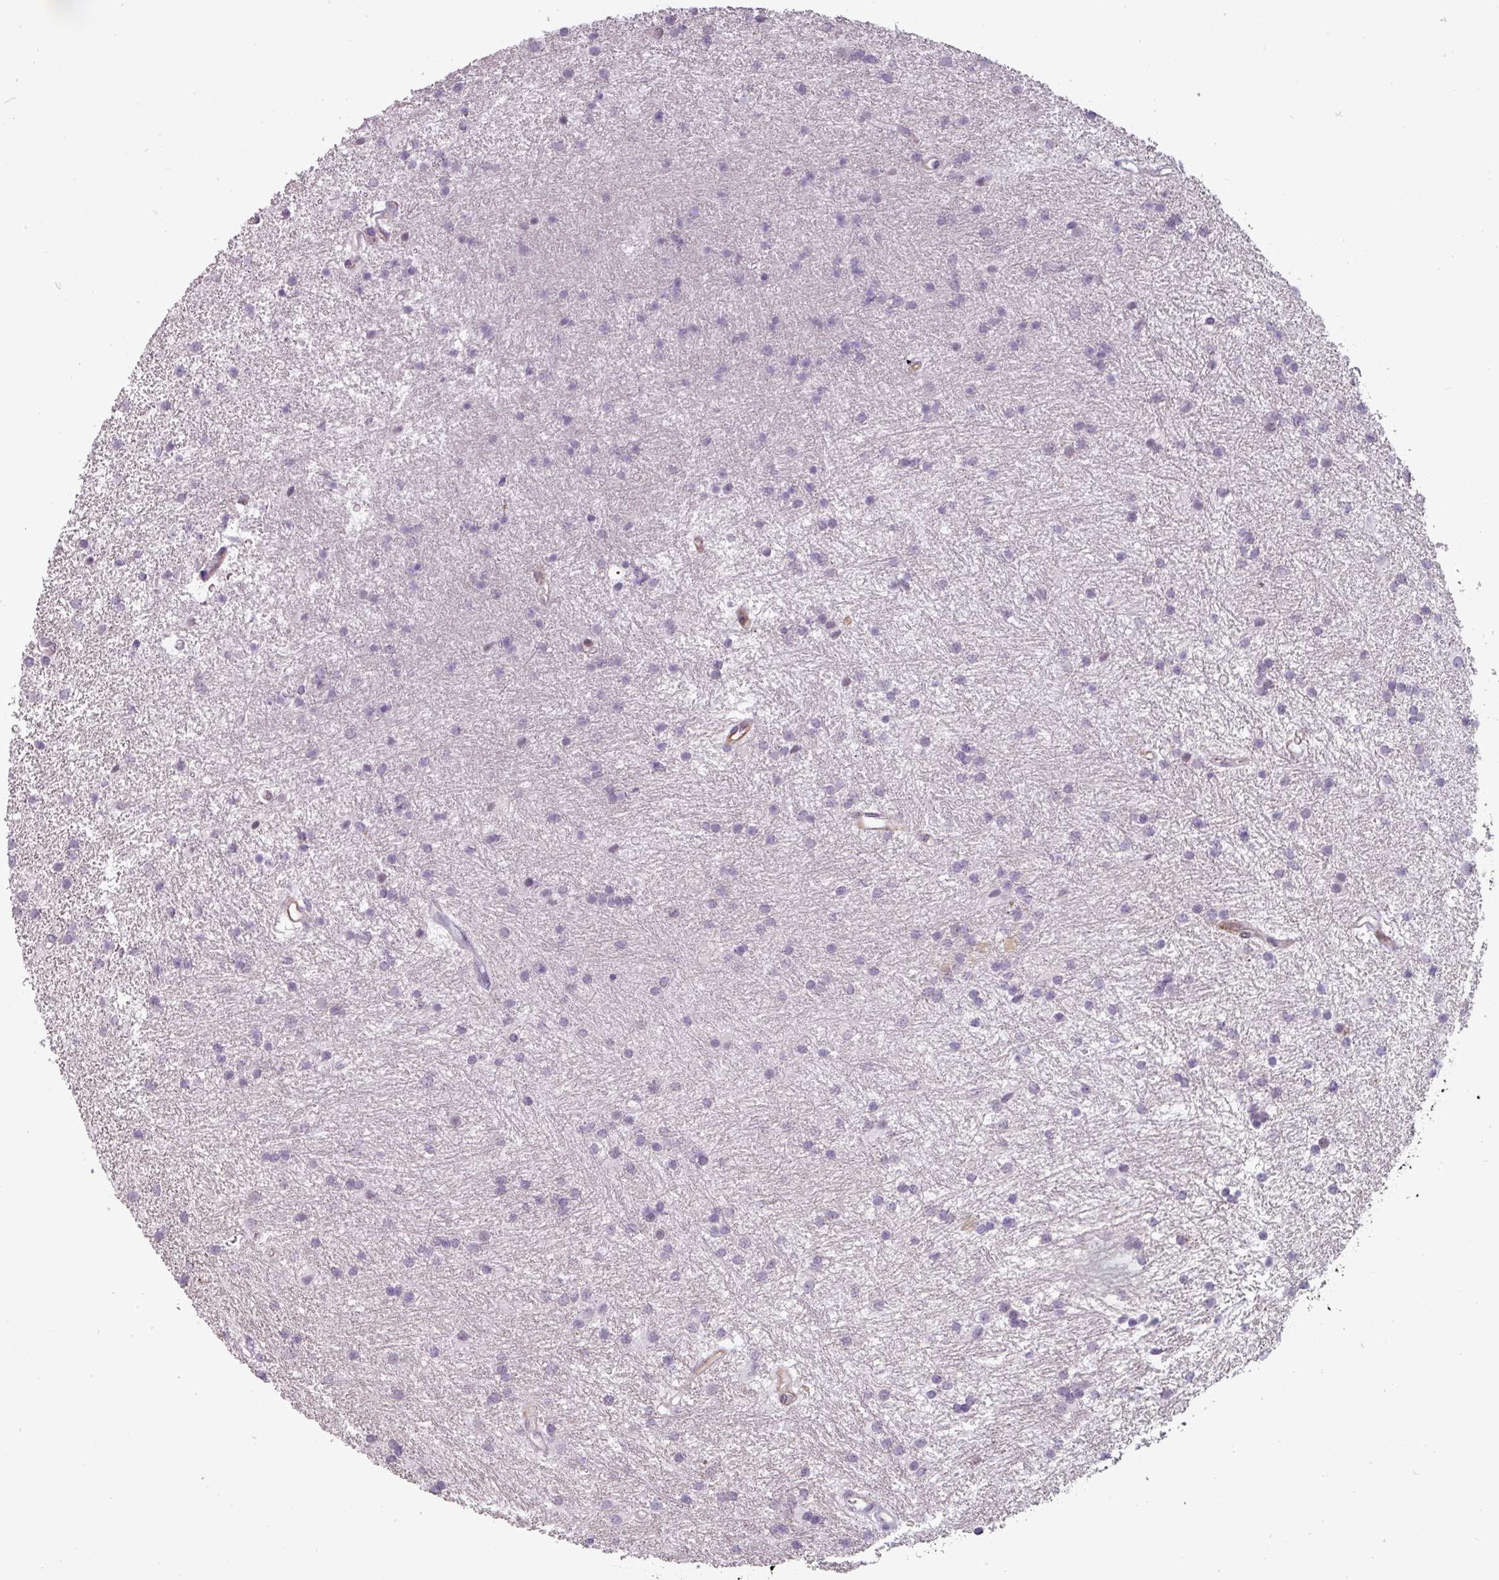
{"staining": {"intensity": "negative", "quantity": "none", "location": "none"}, "tissue": "glioma", "cell_type": "Tumor cells", "image_type": "cancer", "snomed": [{"axis": "morphology", "description": "Glioma, malignant, High grade"}, {"axis": "topography", "description": "Brain"}], "caption": "Human malignant glioma (high-grade) stained for a protein using immunohistochemistry (IHC) exhibits no expression in tumor cells.", "gene": "CHRDL1", "patient": {"sex": "male", "age": 77}}